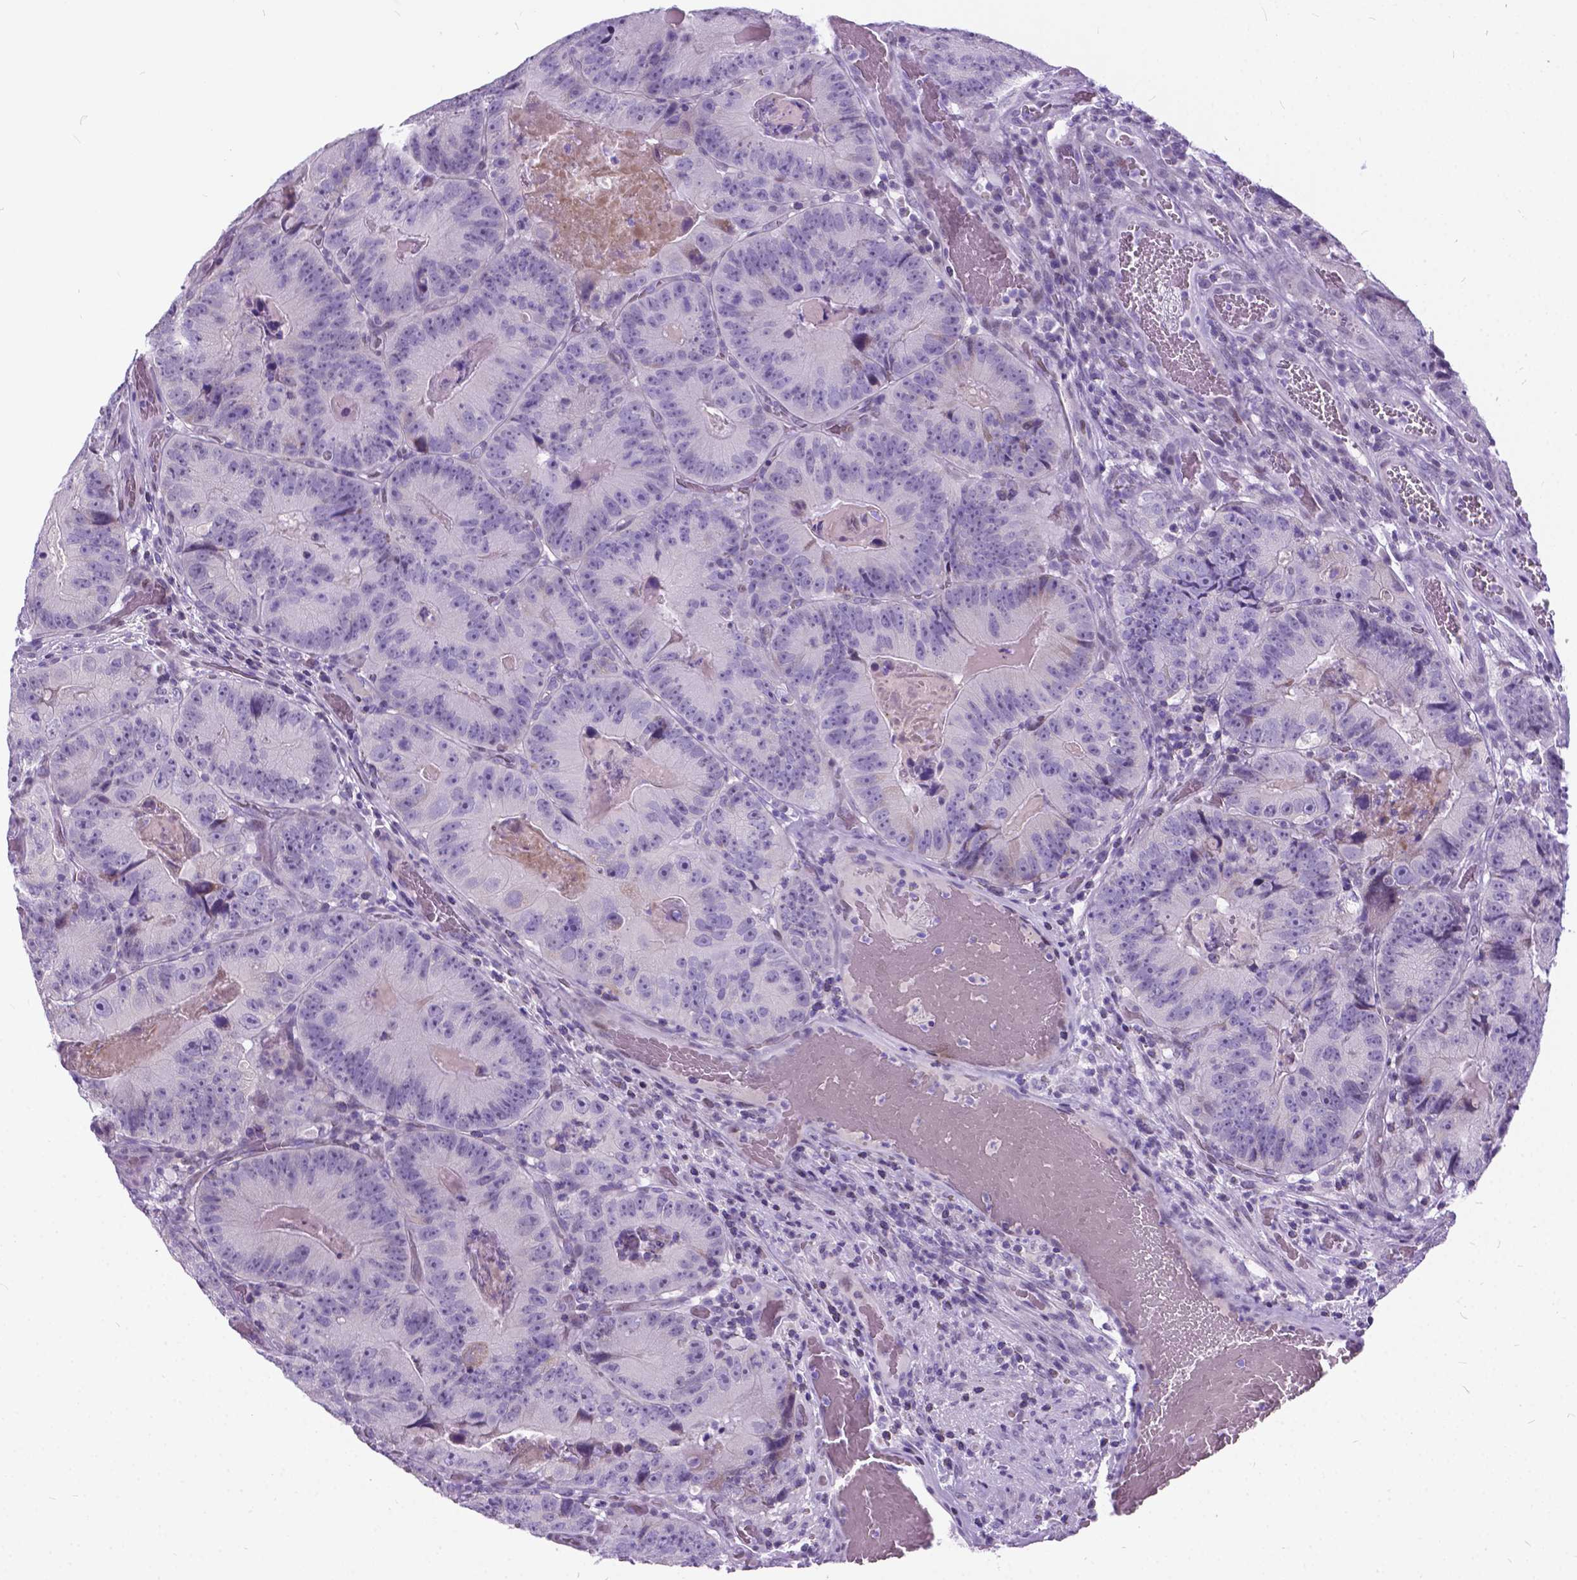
{"staining": {"intensity": "negative", "quantity": "none", "location": "none"}, "tissue": "colorectal cancer", "cell_type": "Tumor cells", "image_type": "cancer", "snomed": [{"axis": "morphology", "description": "Adenocarcinoma, NOS"}, {"axis": "topography", "description": "Colon"}], "caption": "The IHC photomicrograph has no significant staining in tumor cells of adenocarcinoma (colorectal) tissue.", "gene": "BSND", "patient": {"sex": "female", "age": 86}}